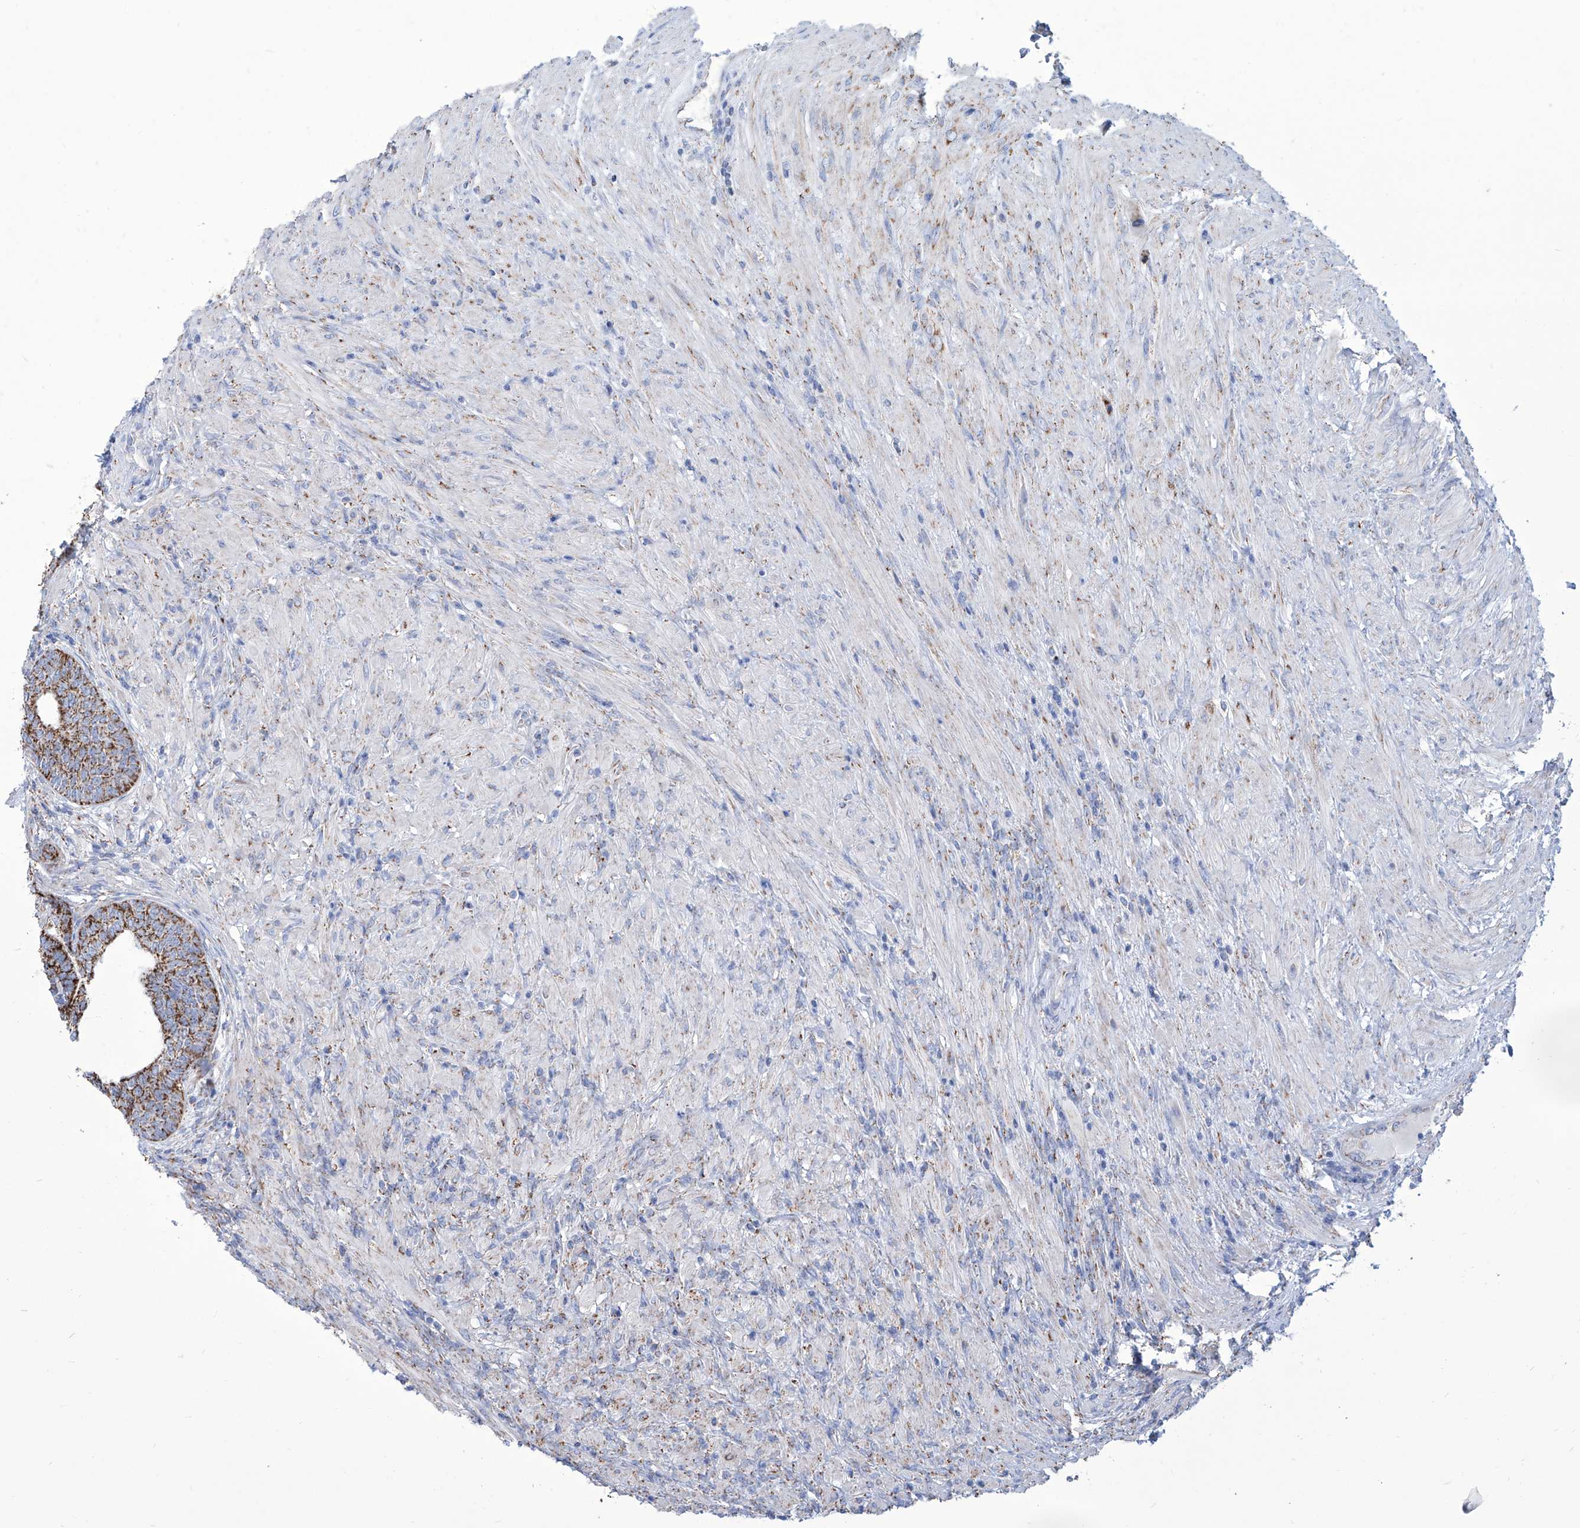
{"staining": {"intensity": "strong", "quantity": ">75%", "location": "cytoplasmic/membranous"}, "tissue": "prostate", "cell_type": "Glandular cells", "image_type": "normal", "snomed": [{"axis": "morphology", "description": "Normal tissue, NOS"}, {"axis": "topography", "description": "Prostate"}], "caption": "Prostate stained with IHC shows strong cytoplasmic/membranous expression in about >75% of glandular cells. The staining was performed using DAB, with brown indicating positive protein expression. Nuclei are stained blue with hematoxylin.", "gene": "ALDH6A1", "patient": {"sex": "male", "age": 76}}